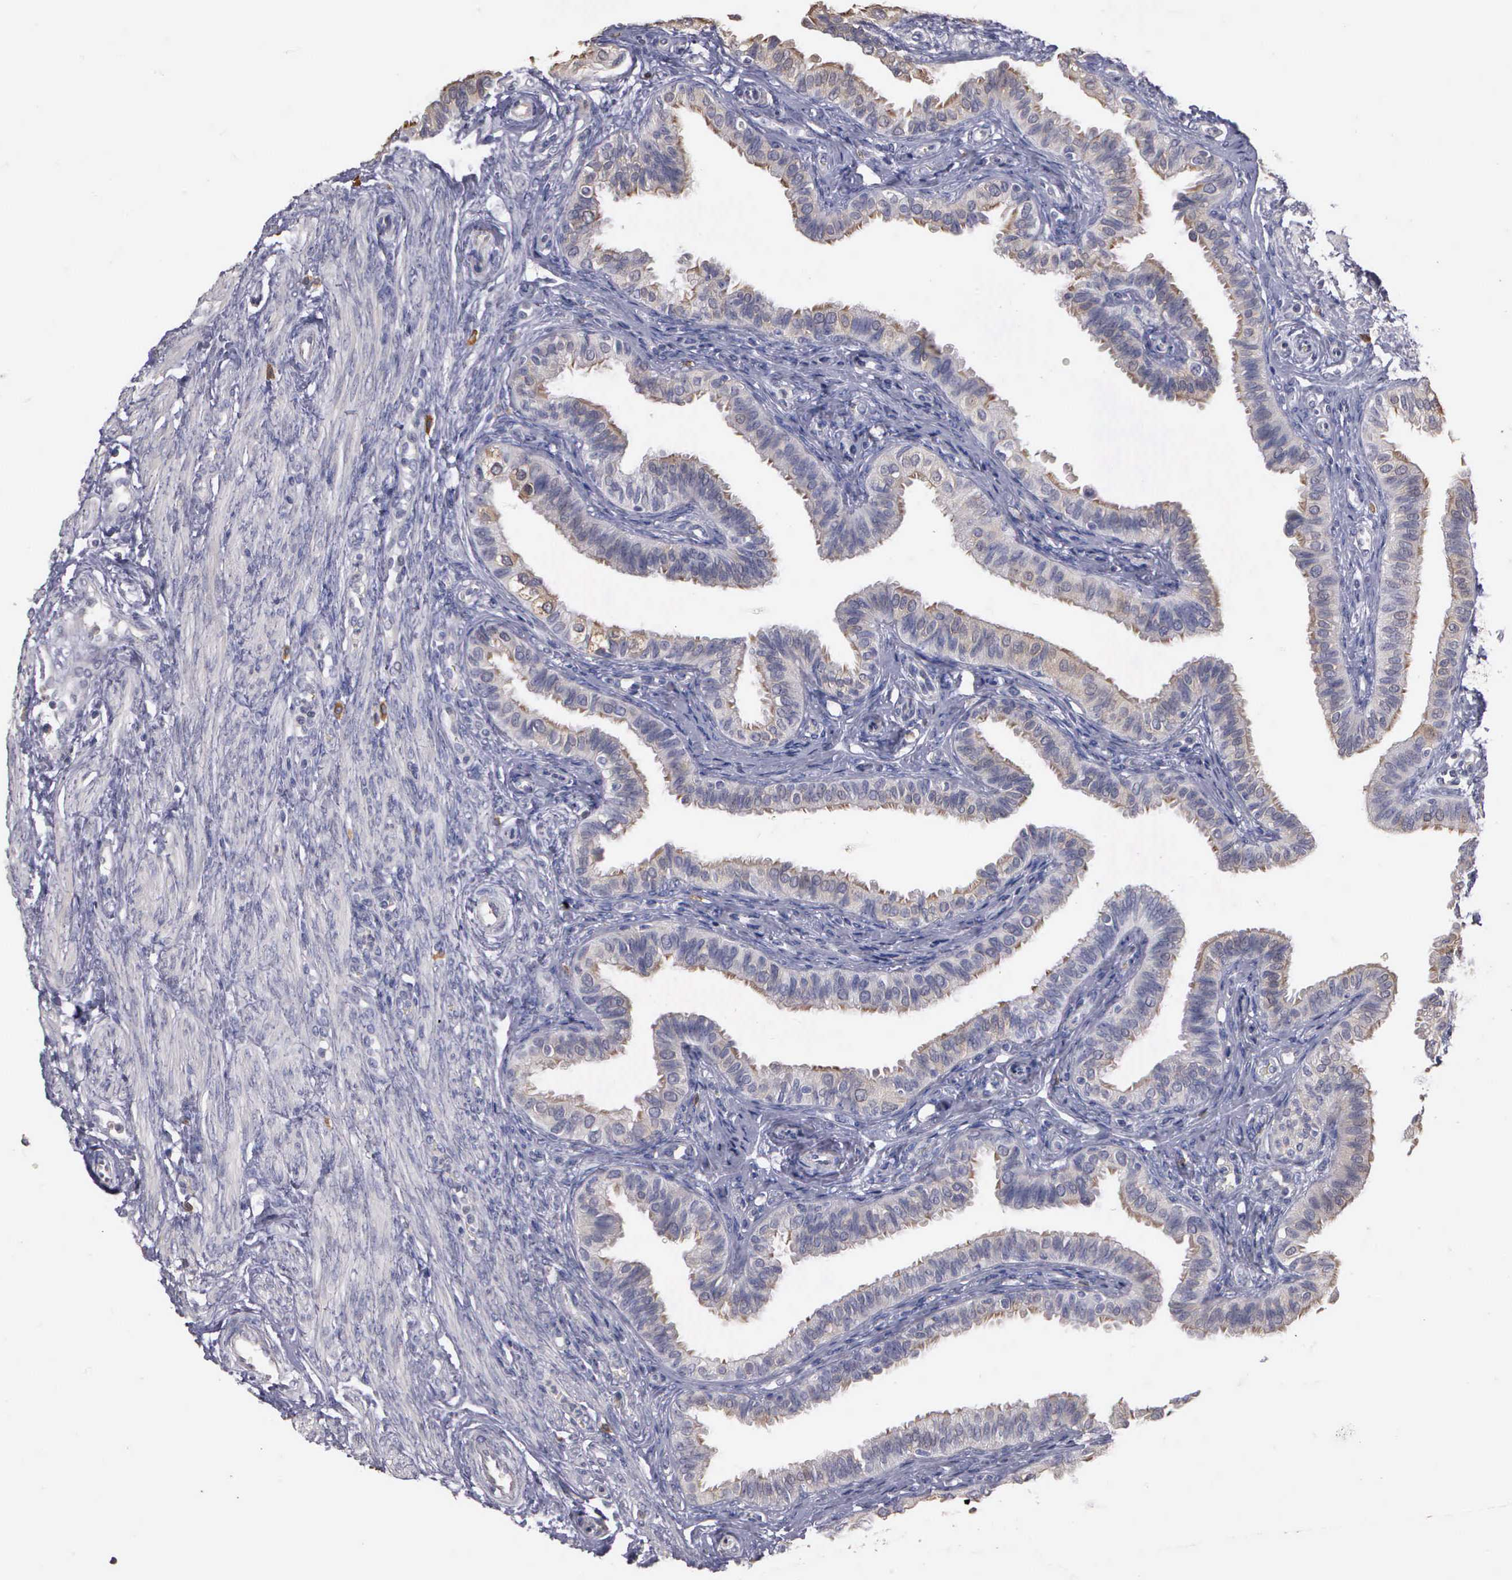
{"staining": {"intensity": "weak", "quantity": "25%-75%", "location": "cytoplasmic/membranous"}, "tissue": "fallopian tube", "cell_type": "Glandular cells", "image_type": "normal", "snomed": [{"axis": "morphology", "description": "Normal tissue, NOS"}, {"axis": "topography", "description": "Fallopian tube"}], "caption": "Protein staining exhibits weak cytoplasmic/membranous expression in about 25%-75% of glandular cells in normal fallopian tube. (brown staining indicates protein expression, while blue staining denotes nuclei).", "gene": "ENO3", "patient": {"sex": "female", "age": 42}}